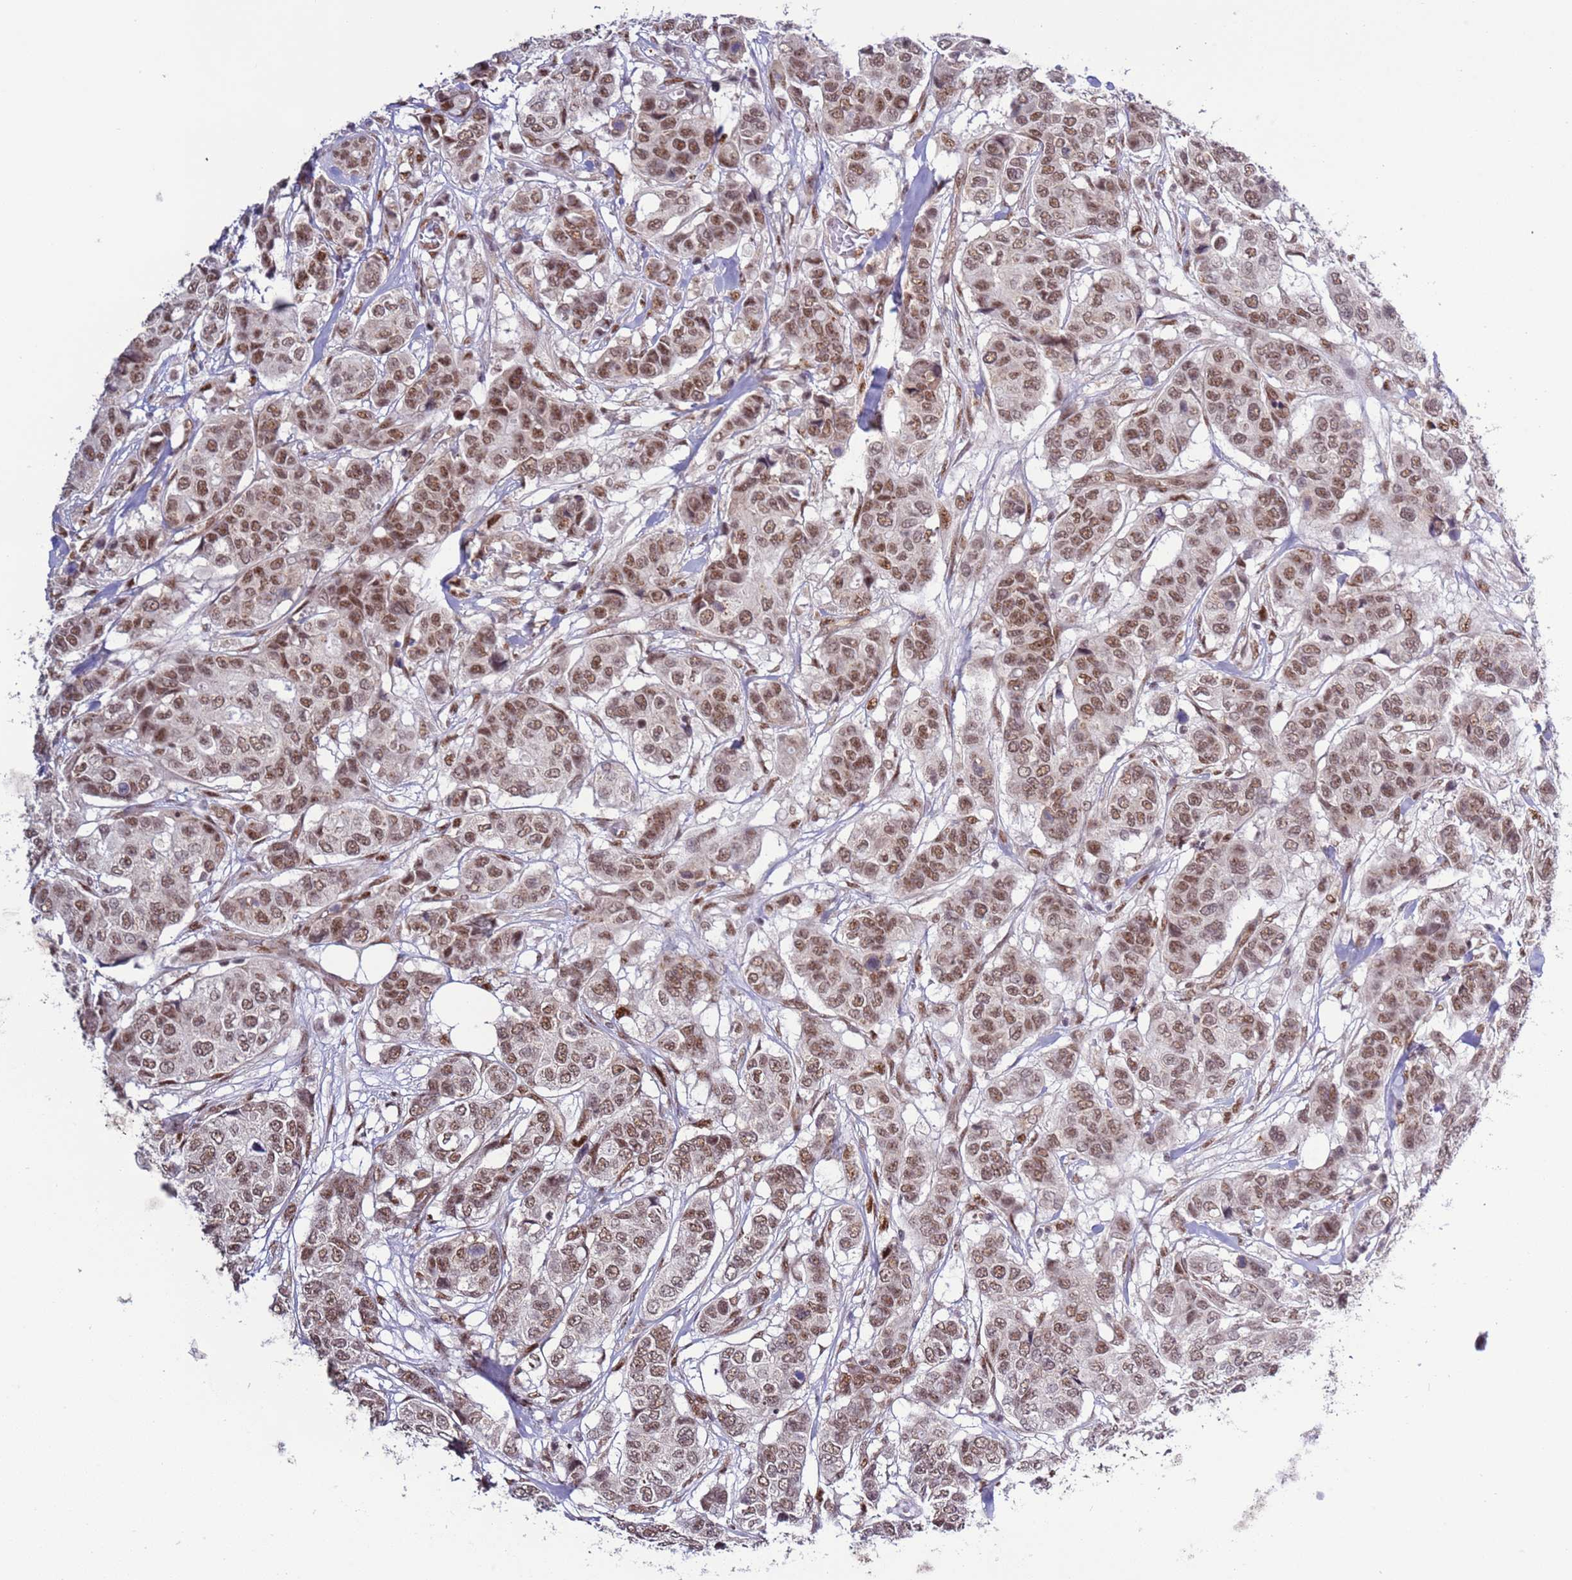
{"staining": {"intensity": "moderate", "quantity": ">75%", "location": "nuclear"}, "tissue": "breast cancer", "cell_type": "Tumor cells", "image_type": "cancer", "snomed": [{"axis": "morphology", "description": "Lobular carcinoma"}, {"axis": "topography", "description": "Breast"}], "caption": "Immunohistochemical staining of human lobular carcinoma (breast) exhibits medium levels of moderate nuclear protein expression in approximately >75% of tumor cells.", "gene": "PRPF6", "patient": {"sex": "female", "age": 51}}